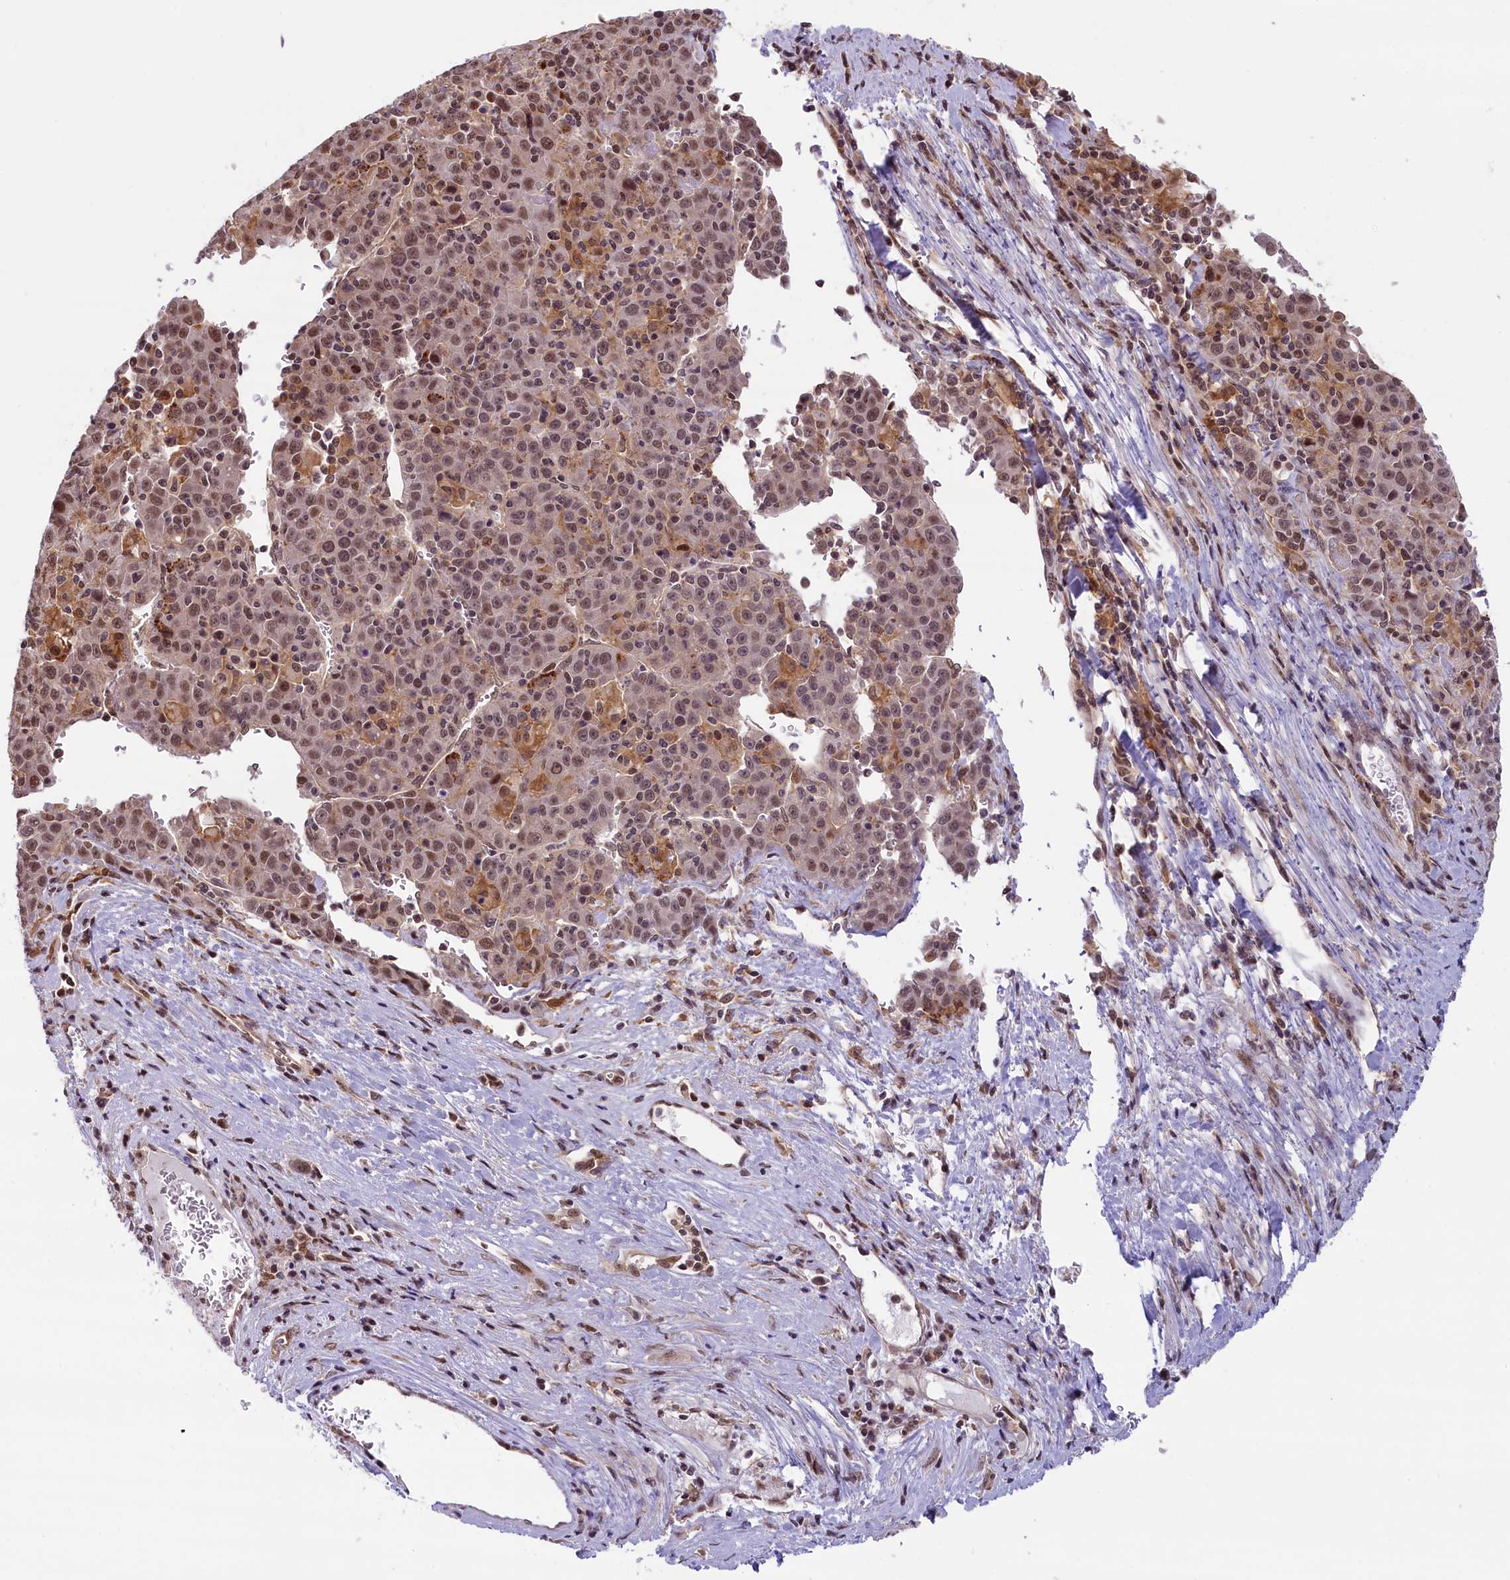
{"staining": {"intensity": "moderate", "quantity": ">75%", "location": "nuclear"}, "tissue": "liver cancer", "cell_type": "Tumor cells", "image_type": "cancer", "snomed": [{"axis": "morphology", "description": "Carcinoma, Hepatocellular, NOS"}, {"axis": "topography", "description": "Liver"}], "caption": "The immunohistochemical stain shows moderate nuclear positivity in tumor cells of liver cancer (hepatocellular carcinoma) tissue.", "gene": "FCHO1", "patient": {"sex": "female", "age": 53}}